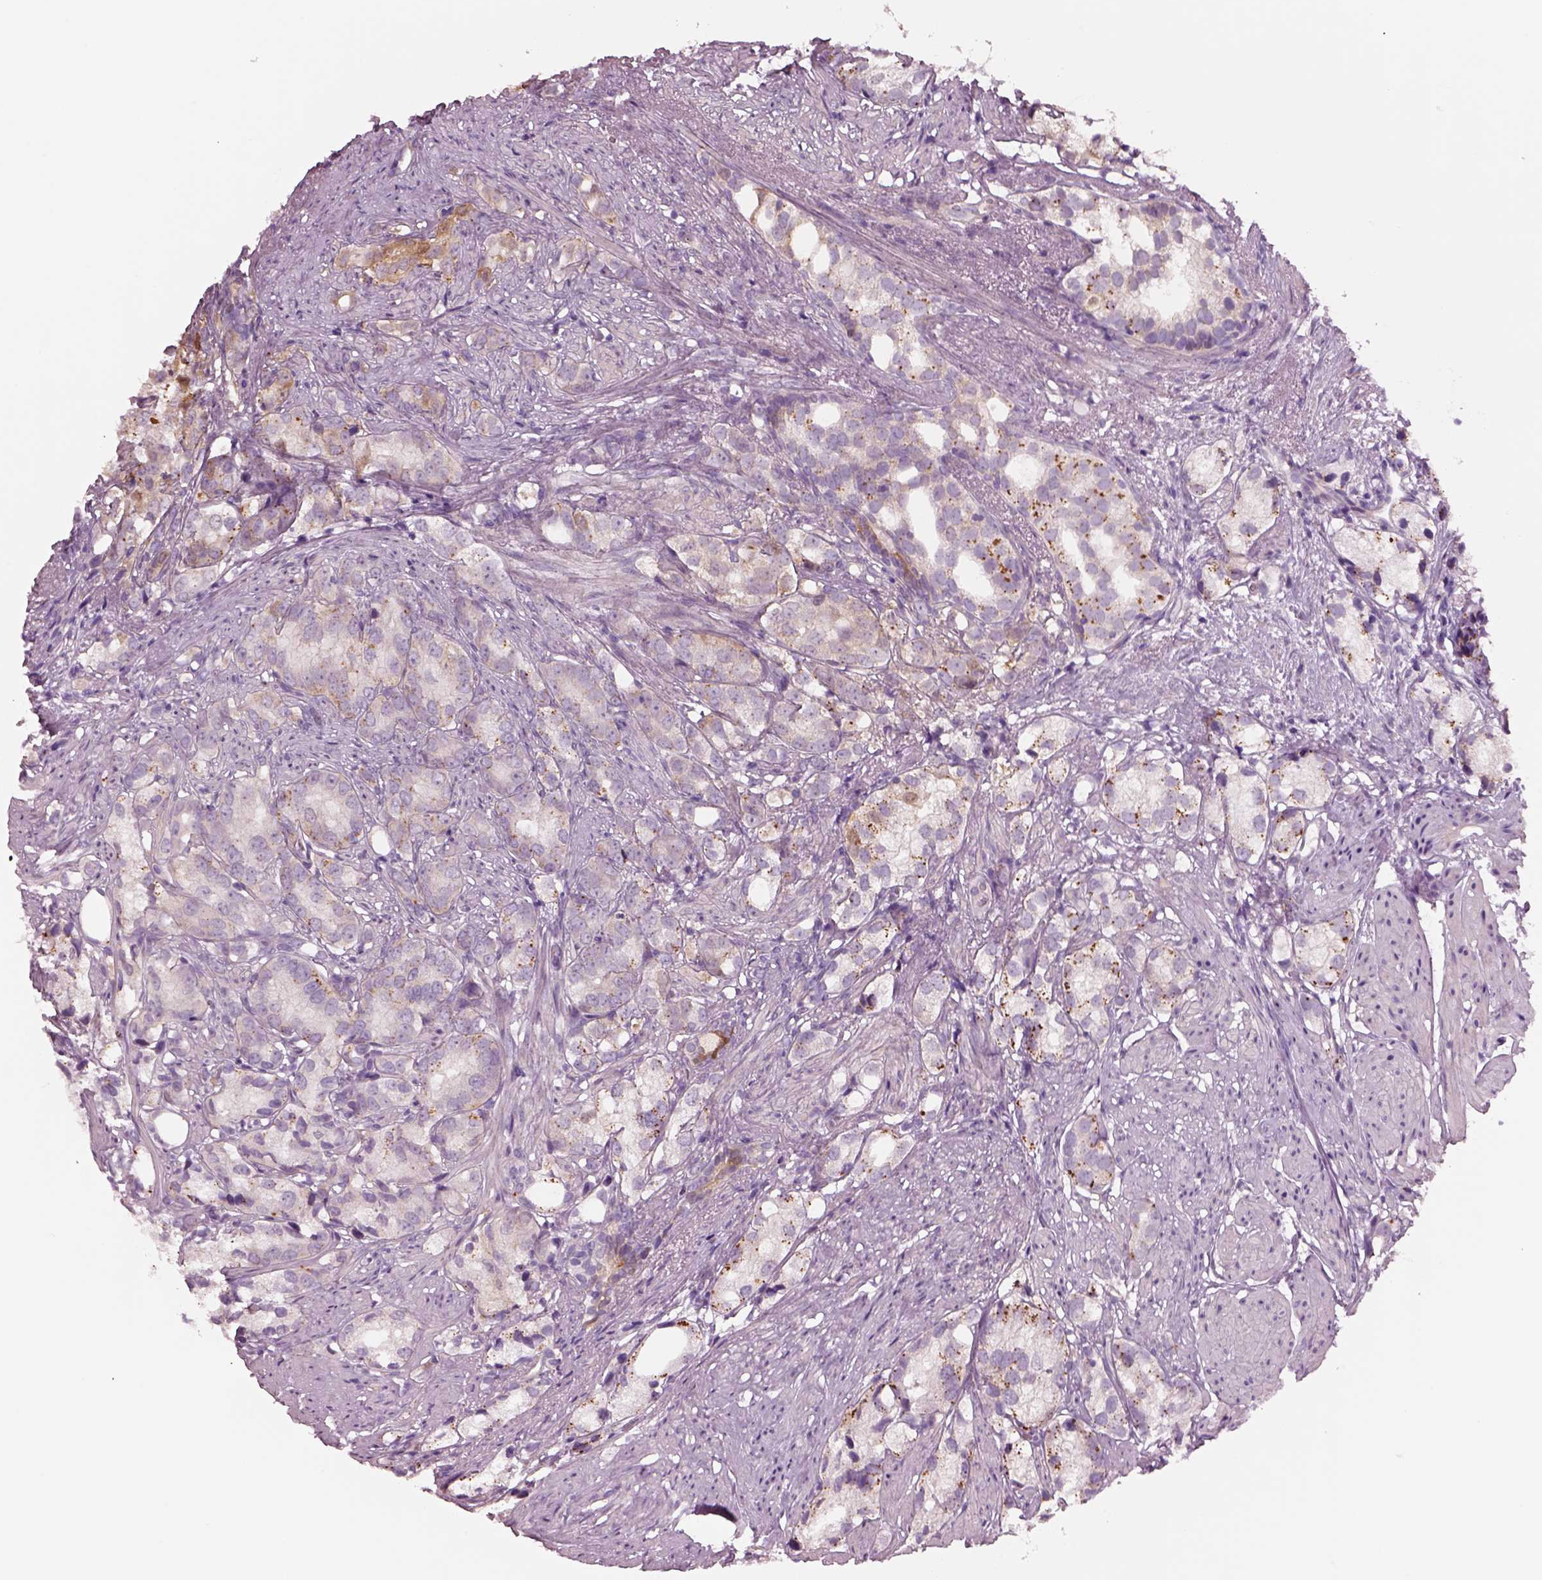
{"staining": {"intensity": "weak", "quantity": "<25%", "location": "cytoplasmic/membranous"}, "tissue": "prostate cancer", "cell_type": "Tumor cells", "image_type": "cancer", "snomed": [{"axis": "morphology", "description": "Adenocarcinoma, High grade"}, {"axis": "topography", "description": "Prostate"}], "caption": "Tumor cells are negative for brown protein staining in prostate cancer (adenocarcinoma (high-grade)). (DAB (3,3'-diaminobenzidine) immunohistochemistry with hematoxylin counter stain).", "gene": "SCML2", "patient": {"sex": "male", "age": 82}}